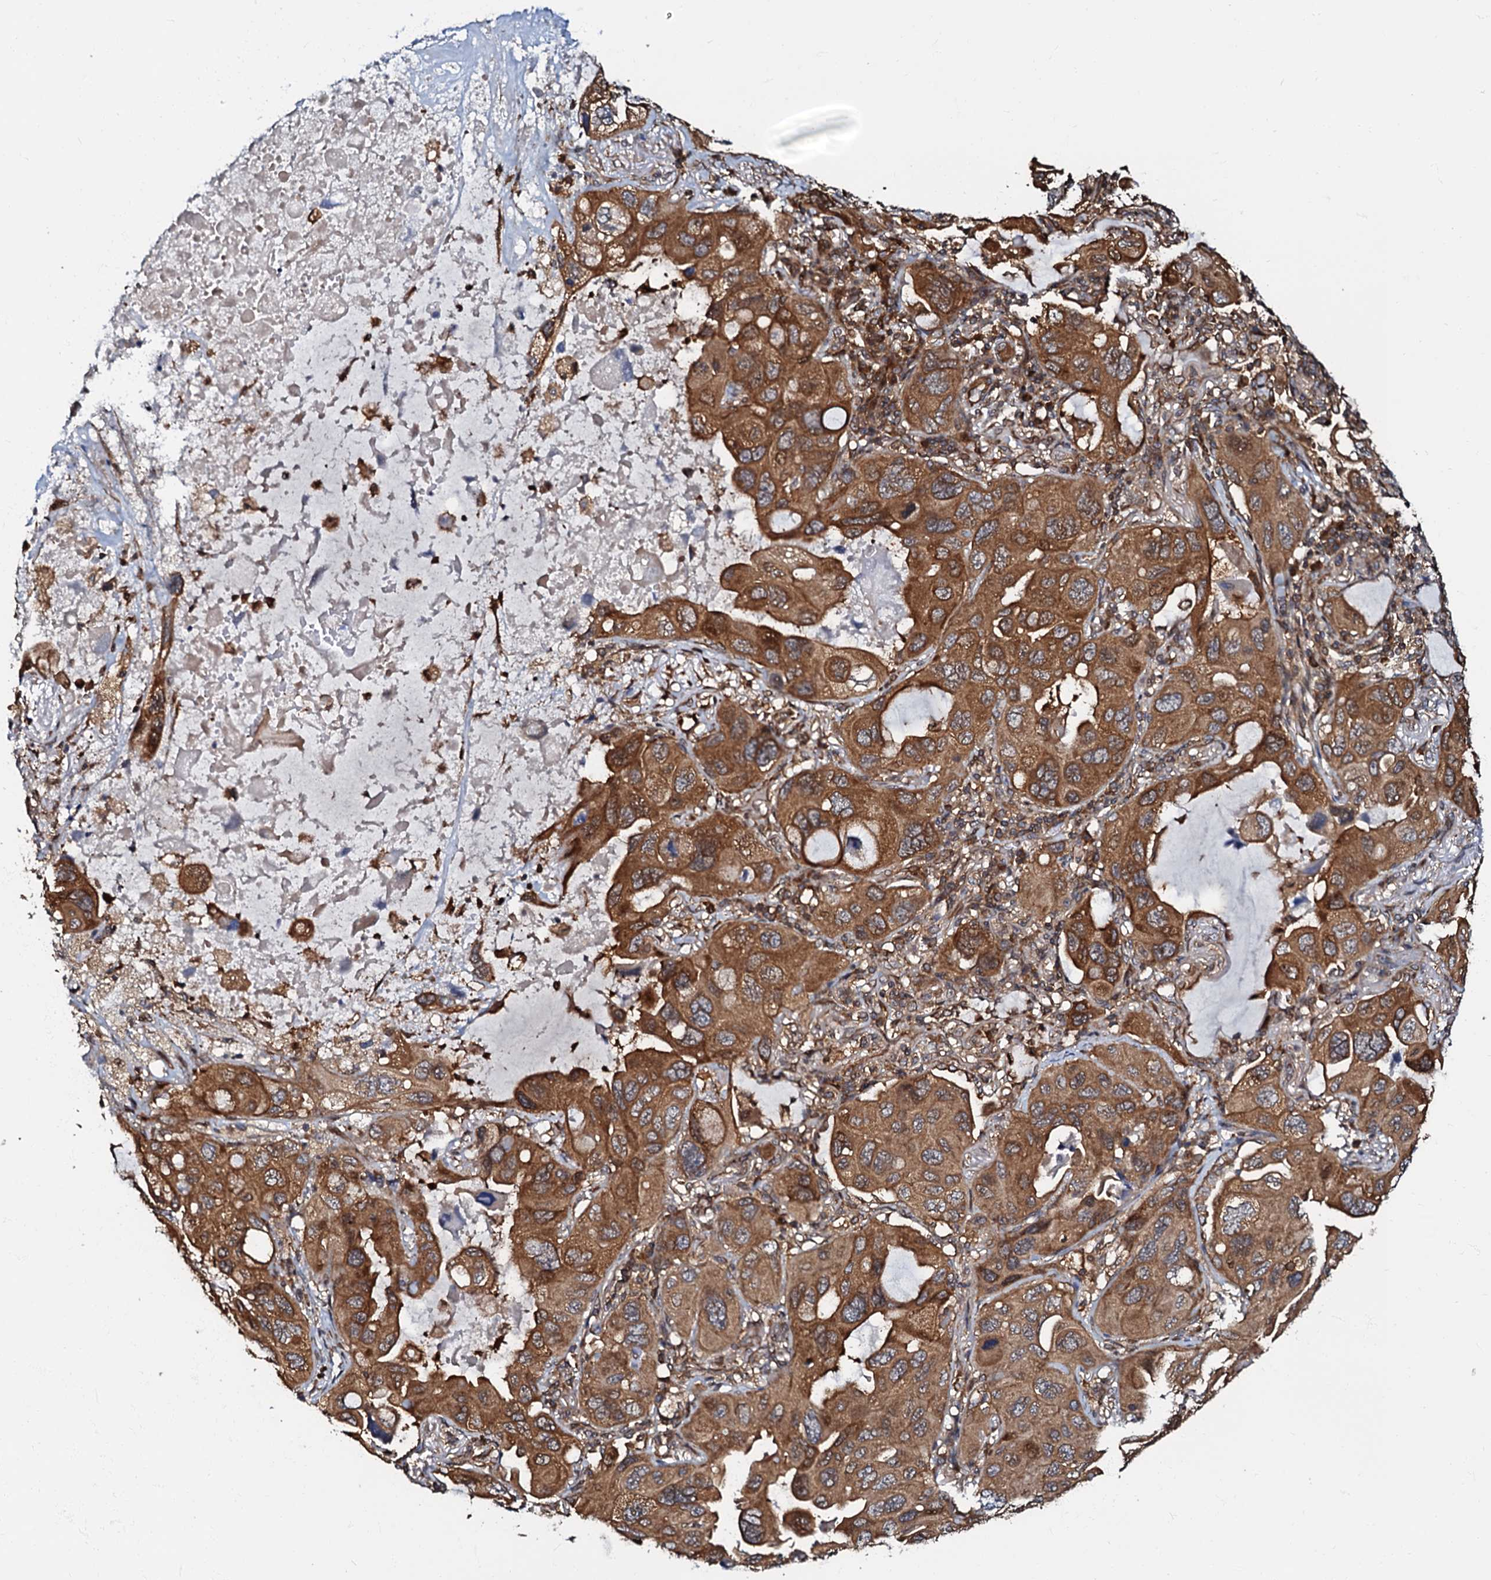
{"staining": {"intensity": "moderate", "quantity": ">75%", "location": "cytoplasmic/membranous"}, "tissue": "lung cancer", "cell_type": "Tumor cells", "image_type": "cancer", "snomed": [{"axis": "morphology", "description": "Squamous cell carcinoma, NOS"}, {"axis": "topography", "description": "Lung"}], "caption": "Protein analysis of squamous cell carcinoma (lung) tissue displays moderate cytoplasmic/membranous expression in approximately >75% of tumor cells.", "gene": "OSBP", "patient": {"sex": "female", "age": 73}}